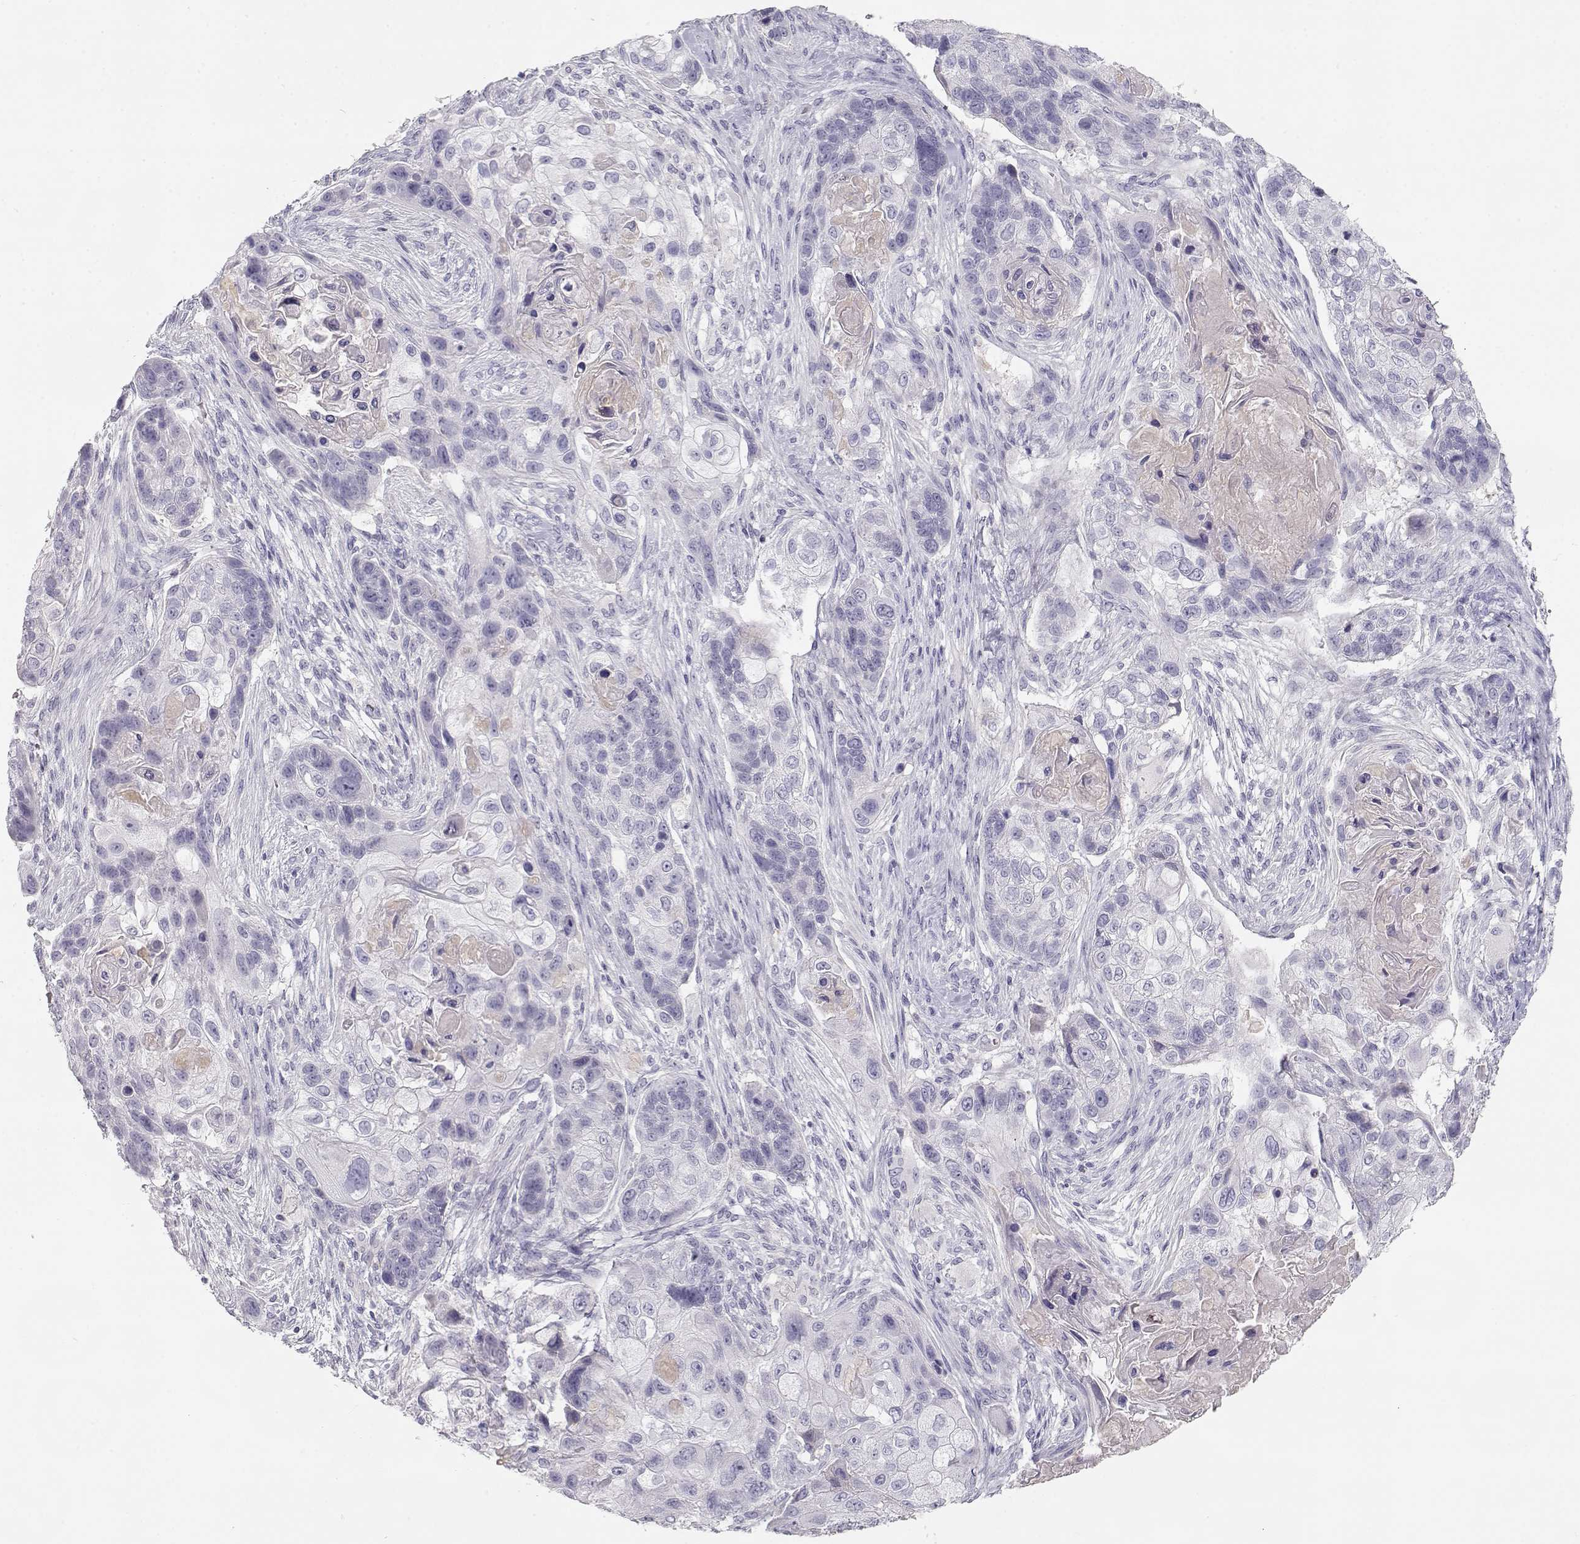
{"staining": {"intensity": "negative", "quantity": "none", "location": "none"}, "tissue": "lung cancer", "cell_type": "Tumor cells", "image_type": "cancer", "snomed": [{"axis": "morphology", "description": "Squamous cell carcinoma, NOS"}, {"axis": "topography", "description": "Lung"}], "caption": "Immunohistochemistry (IHC) photomicrograph of neoplastic tissue: human lung cancer stained with DAB (3,3'-diaminobenzidine) reveals no significant protein staining in tumor cells. (Immunohistochemistry (IHC), brightfield microscopy, high magnification).", "gene": "SLCO6A1", "patient": {"sex": "male", "age": 69}}